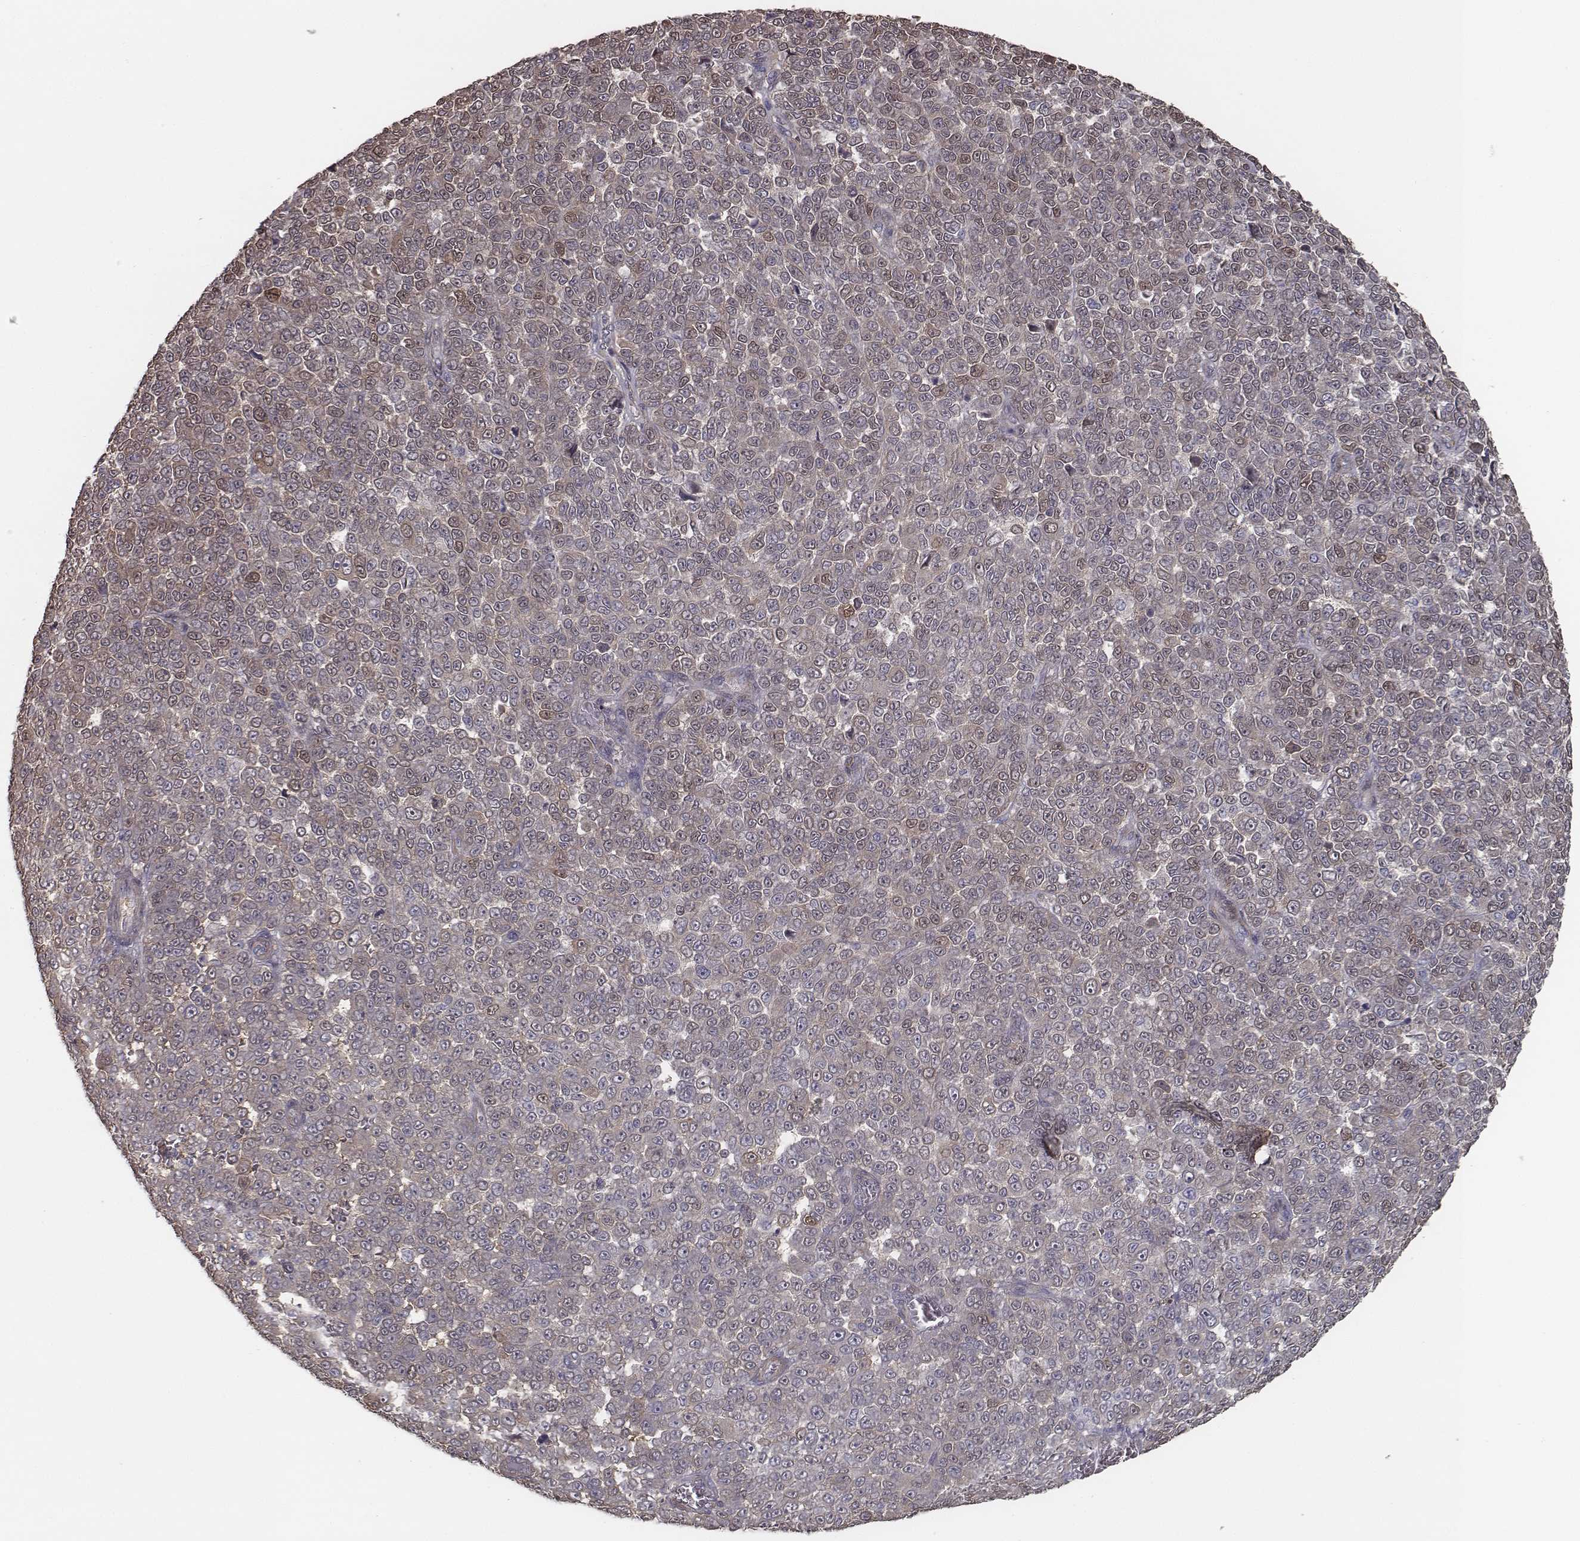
{"staining": {"intensity": "weak", "quantity": "25%-75%", "location": "cytoplasmic/membranous"}, "tissue": "melanoma", "cell_type": "Tumor cells", "image_type": "cancer", "snomed": [{"axis": "morphology", "description": "Malignant melanoma, NOS"}, {"axis": "topography", "description": "Skin"}], "caption": "Tumor cells reveal weak cytoplasmic/membranous expression in about 25%-75% of cells in melanoma. (Stains: DAB in brown, nuclei in blue, Microscopy: brightfield microscopy at high magnification).", "gene": "ISYNA1", "patient": {"sex": "female", "age": 95}}